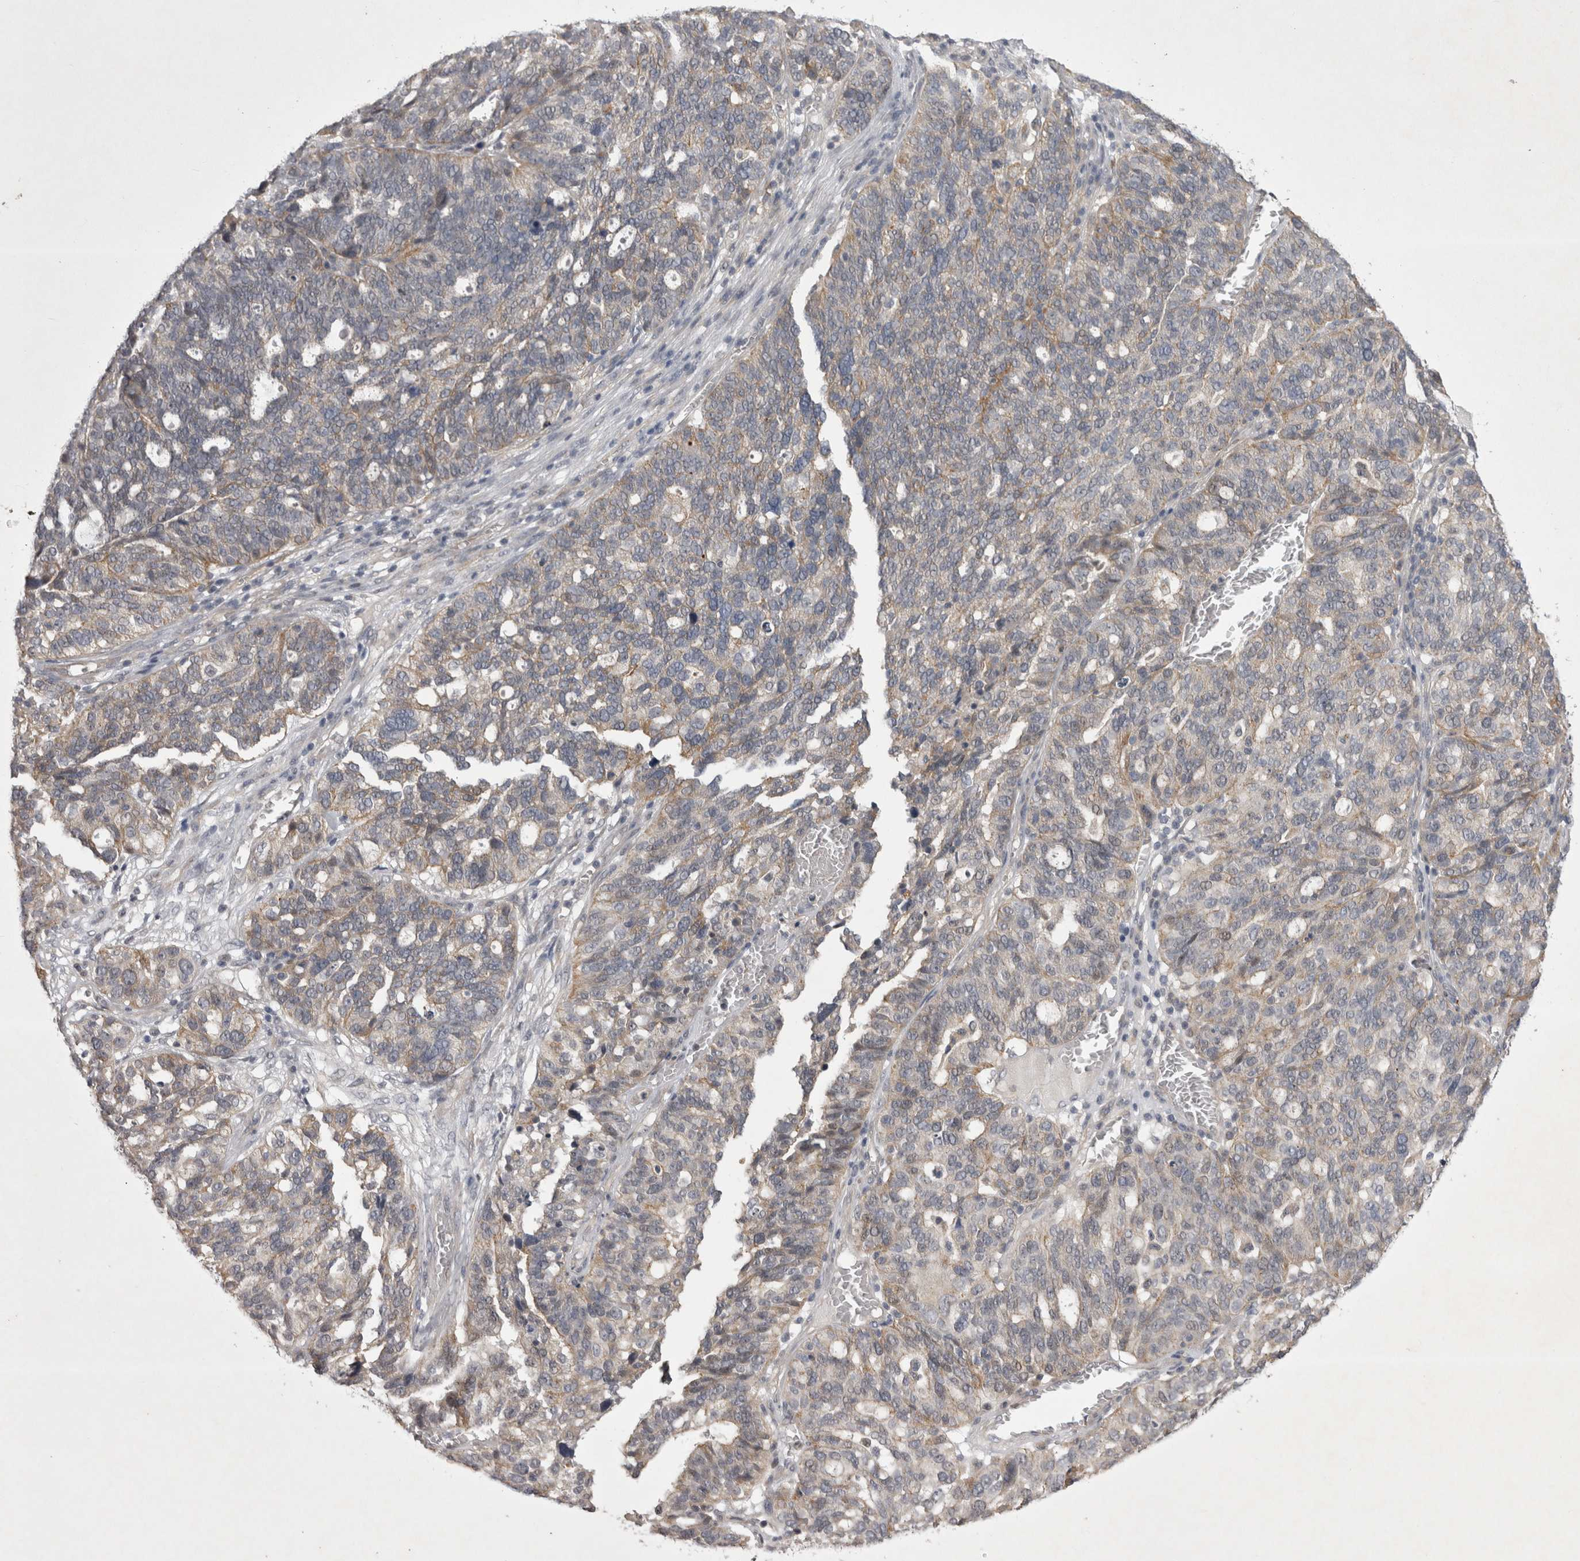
{"staining": {"intensity": "negative", "quantity": "none", "location": "none"}, "tissue": "ovarian cancer", "cell_type": "Tumor cells", "image_type": "cancer", "snomed": [{"axis": "morphology", "description": "Cystadenocarcinoma, serous, NOS"}, {"axis": "topography", "description": "Ovary"}], "caption": "Tumor cells show no significant staining in ovarian cancer.", "gene": "CTBS", "patient": {"sex": "female", "age": 59}}